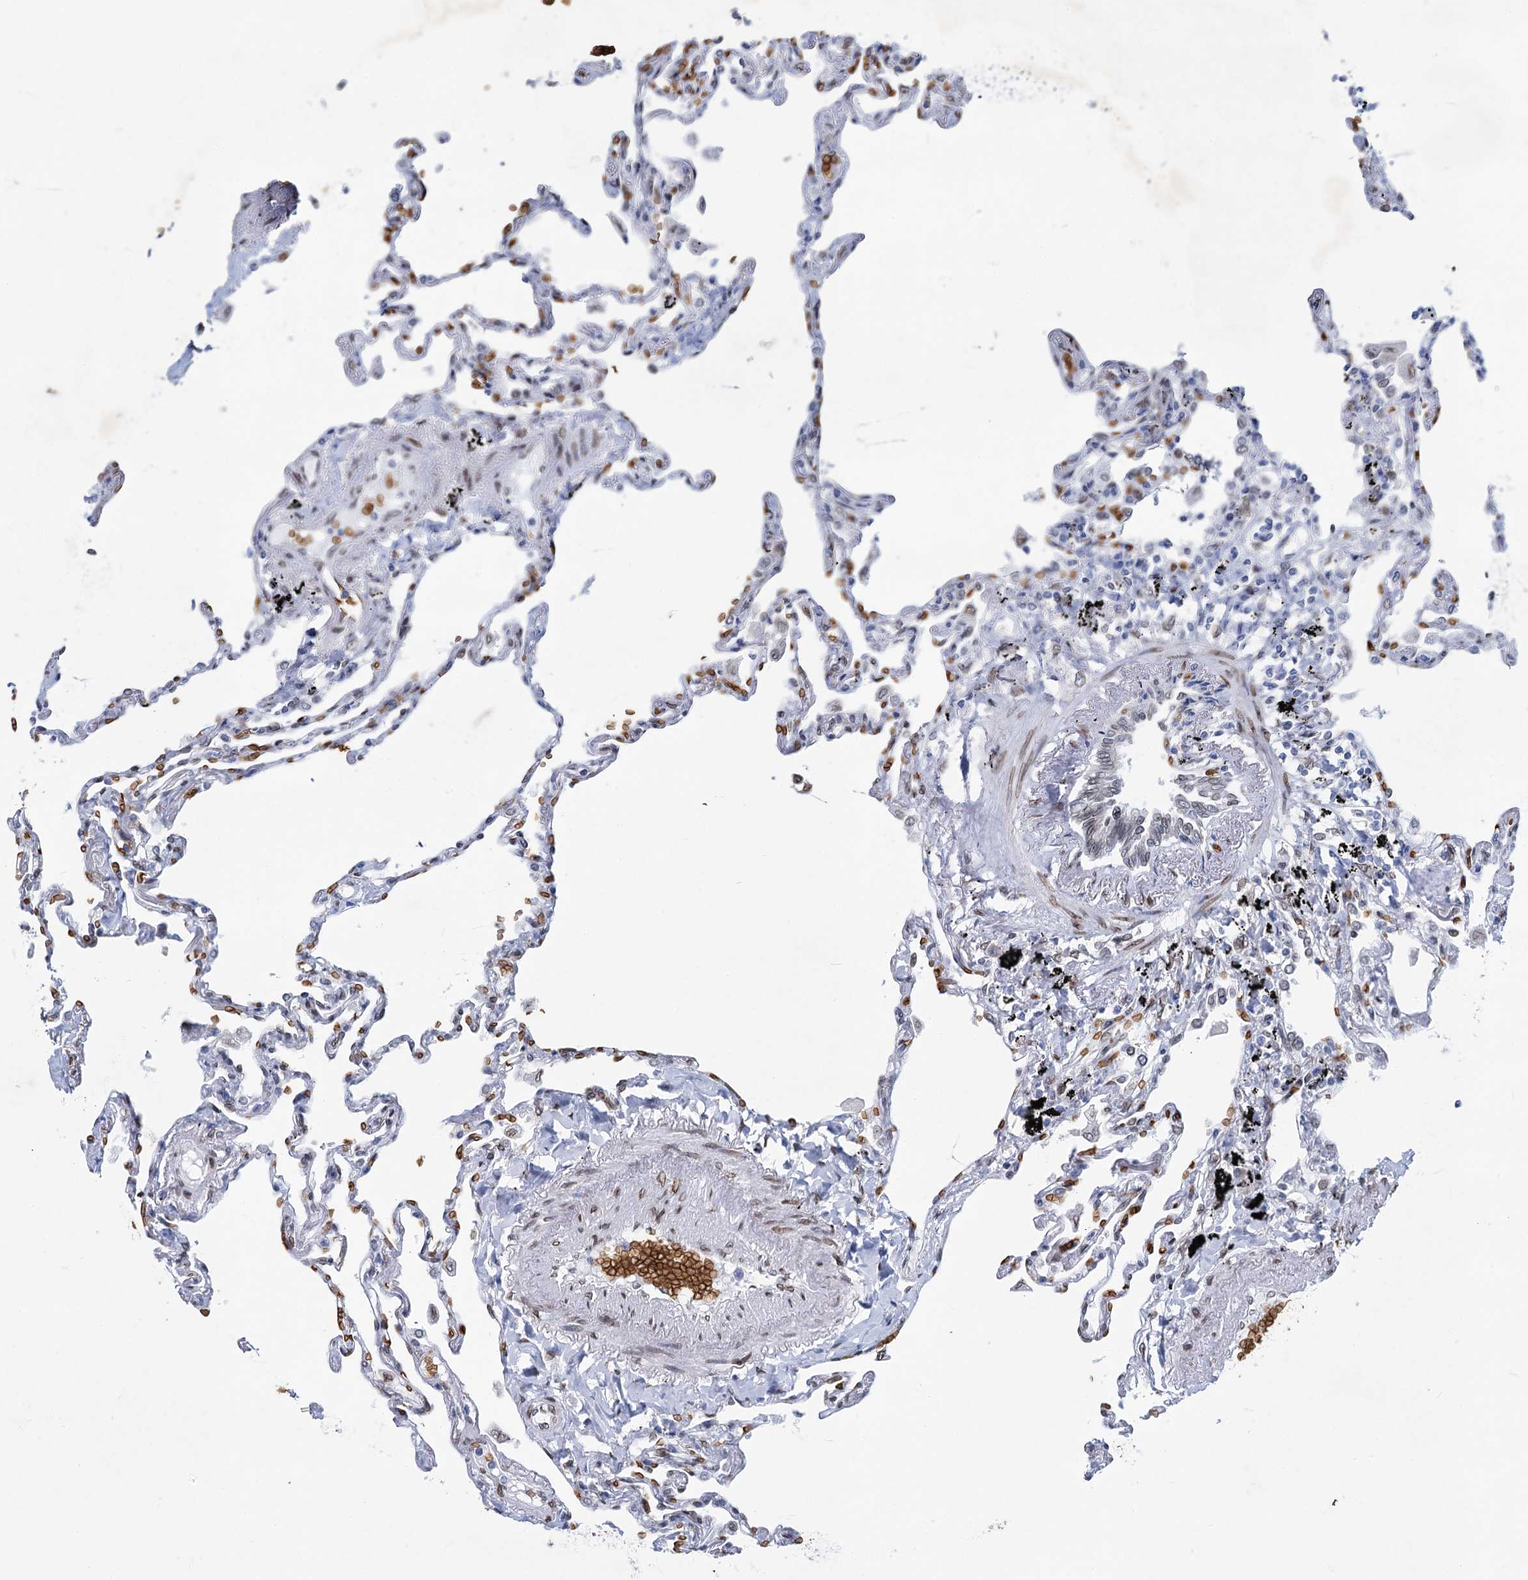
{"staining": {"intensity": "moderate", "quantity": "<25%", "location": "nuclear"}, "tissue": "lung", "cell_type": "Alveolar cells", "image_type": "normal", "snomed": [{"axis": "morphology", "description": "Normal tissue, NOS"}, {"axis": "topography", "description": "Lung"}], "caption": "Brown immunohistochemical staining in normal lung reveals moderate nuclear staining in approximately <25% of alveolar cells. The protein is shown in brown color, while the nuclei are stained blue.", "gene": "PRSS35", "patient": {"sex": "female", "age": 67}}